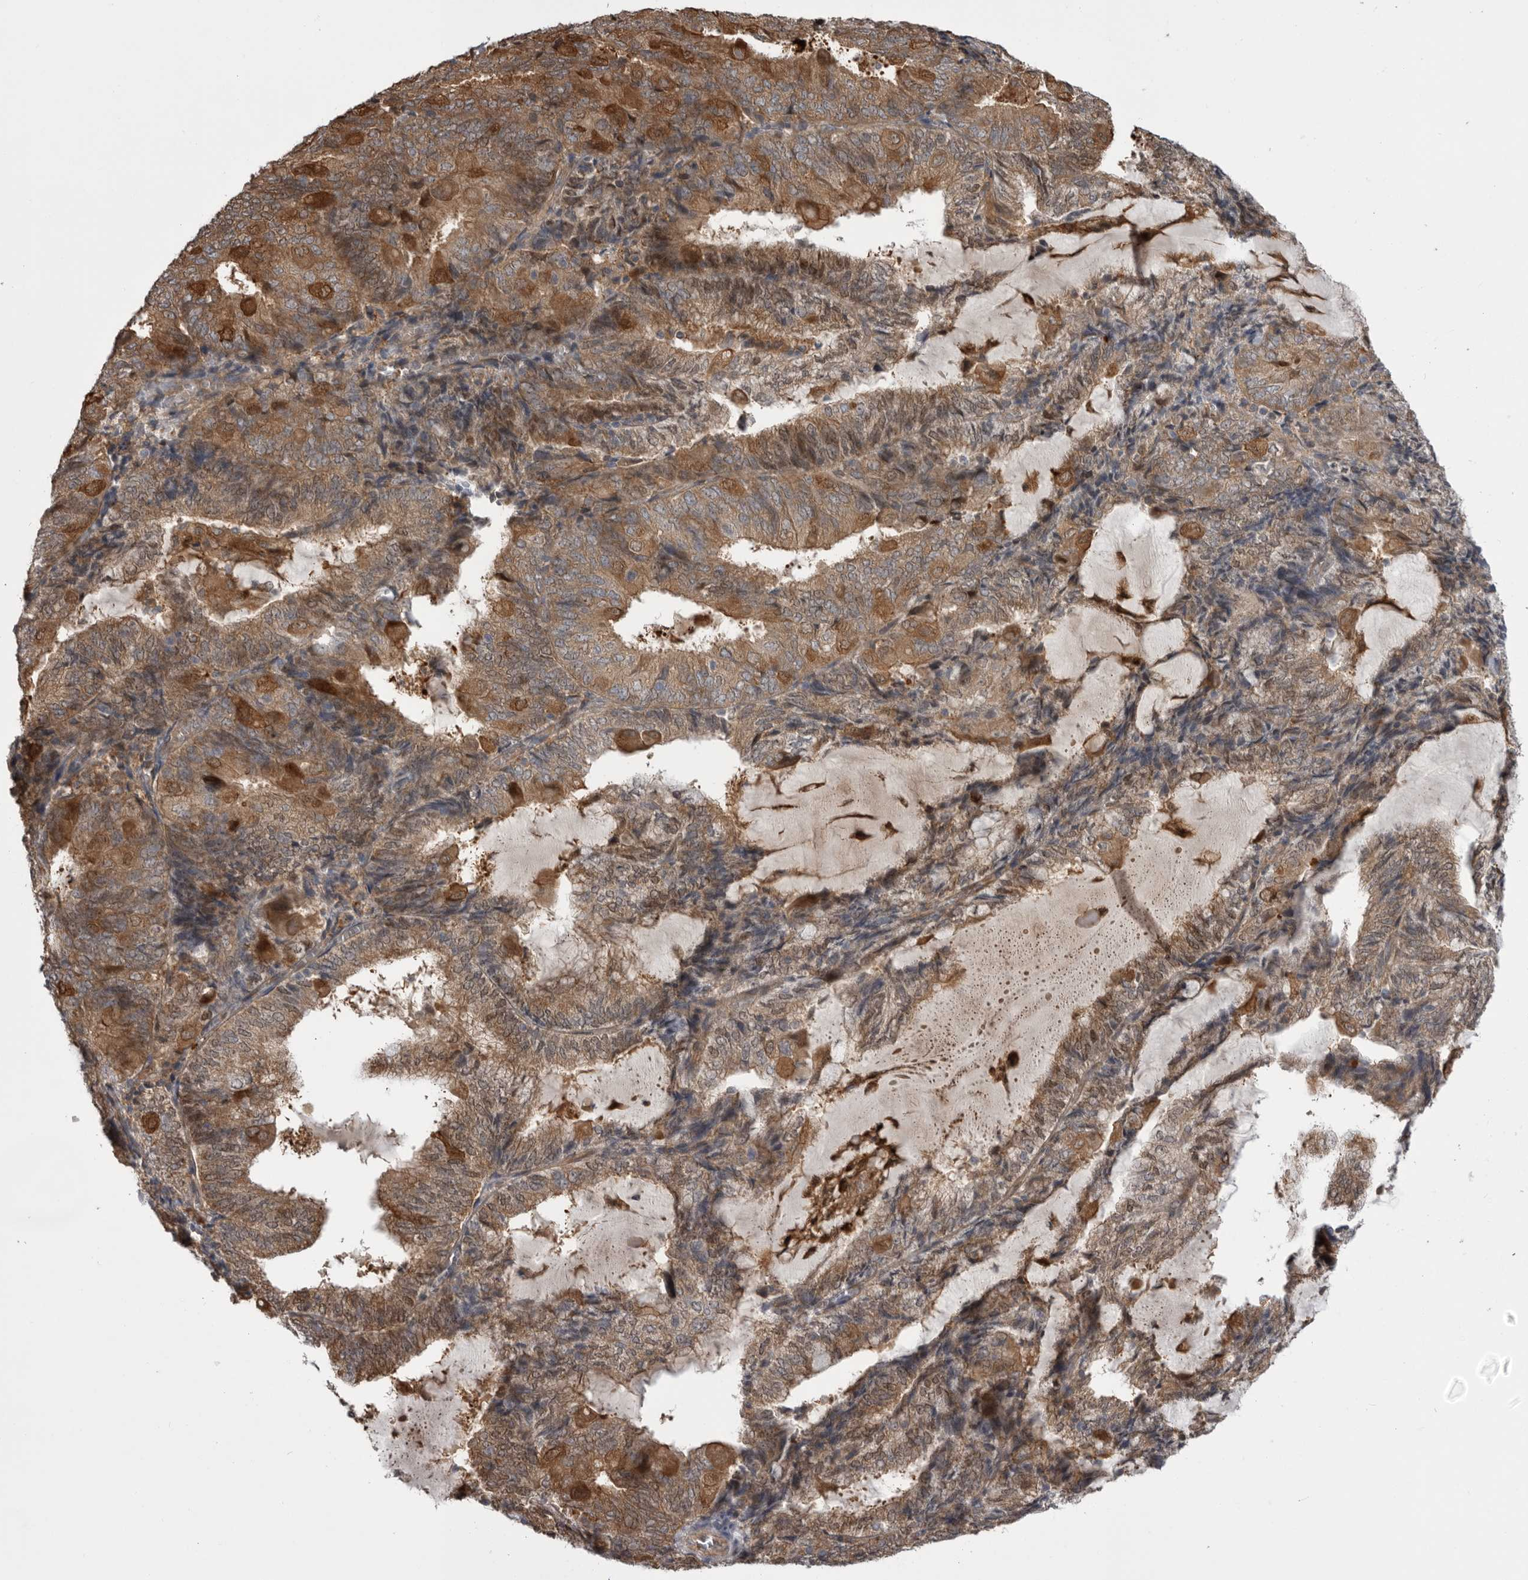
{"staining": {"intensity": "moderate", "quantity": ">75%", "location": "cytoplasmic/membranous,nuclear"}, "tissue": "endometrial cancer", "cell_type": "Tumor cells", "image_type": "cancer", "snomed": [{"axis": "morphology", "description": "Adenocarcinoma, NOS"}, {"axis": "topography", "description": "Endometrium"}], "caption": "Tumor cells display medium levels of moderate cytoplasmic/membranous and nuclear staining in about >75% of cells in endometrial cancer.", "gene": "RAB3GAP2", "patient": {"sex": "female", "age": 81}}